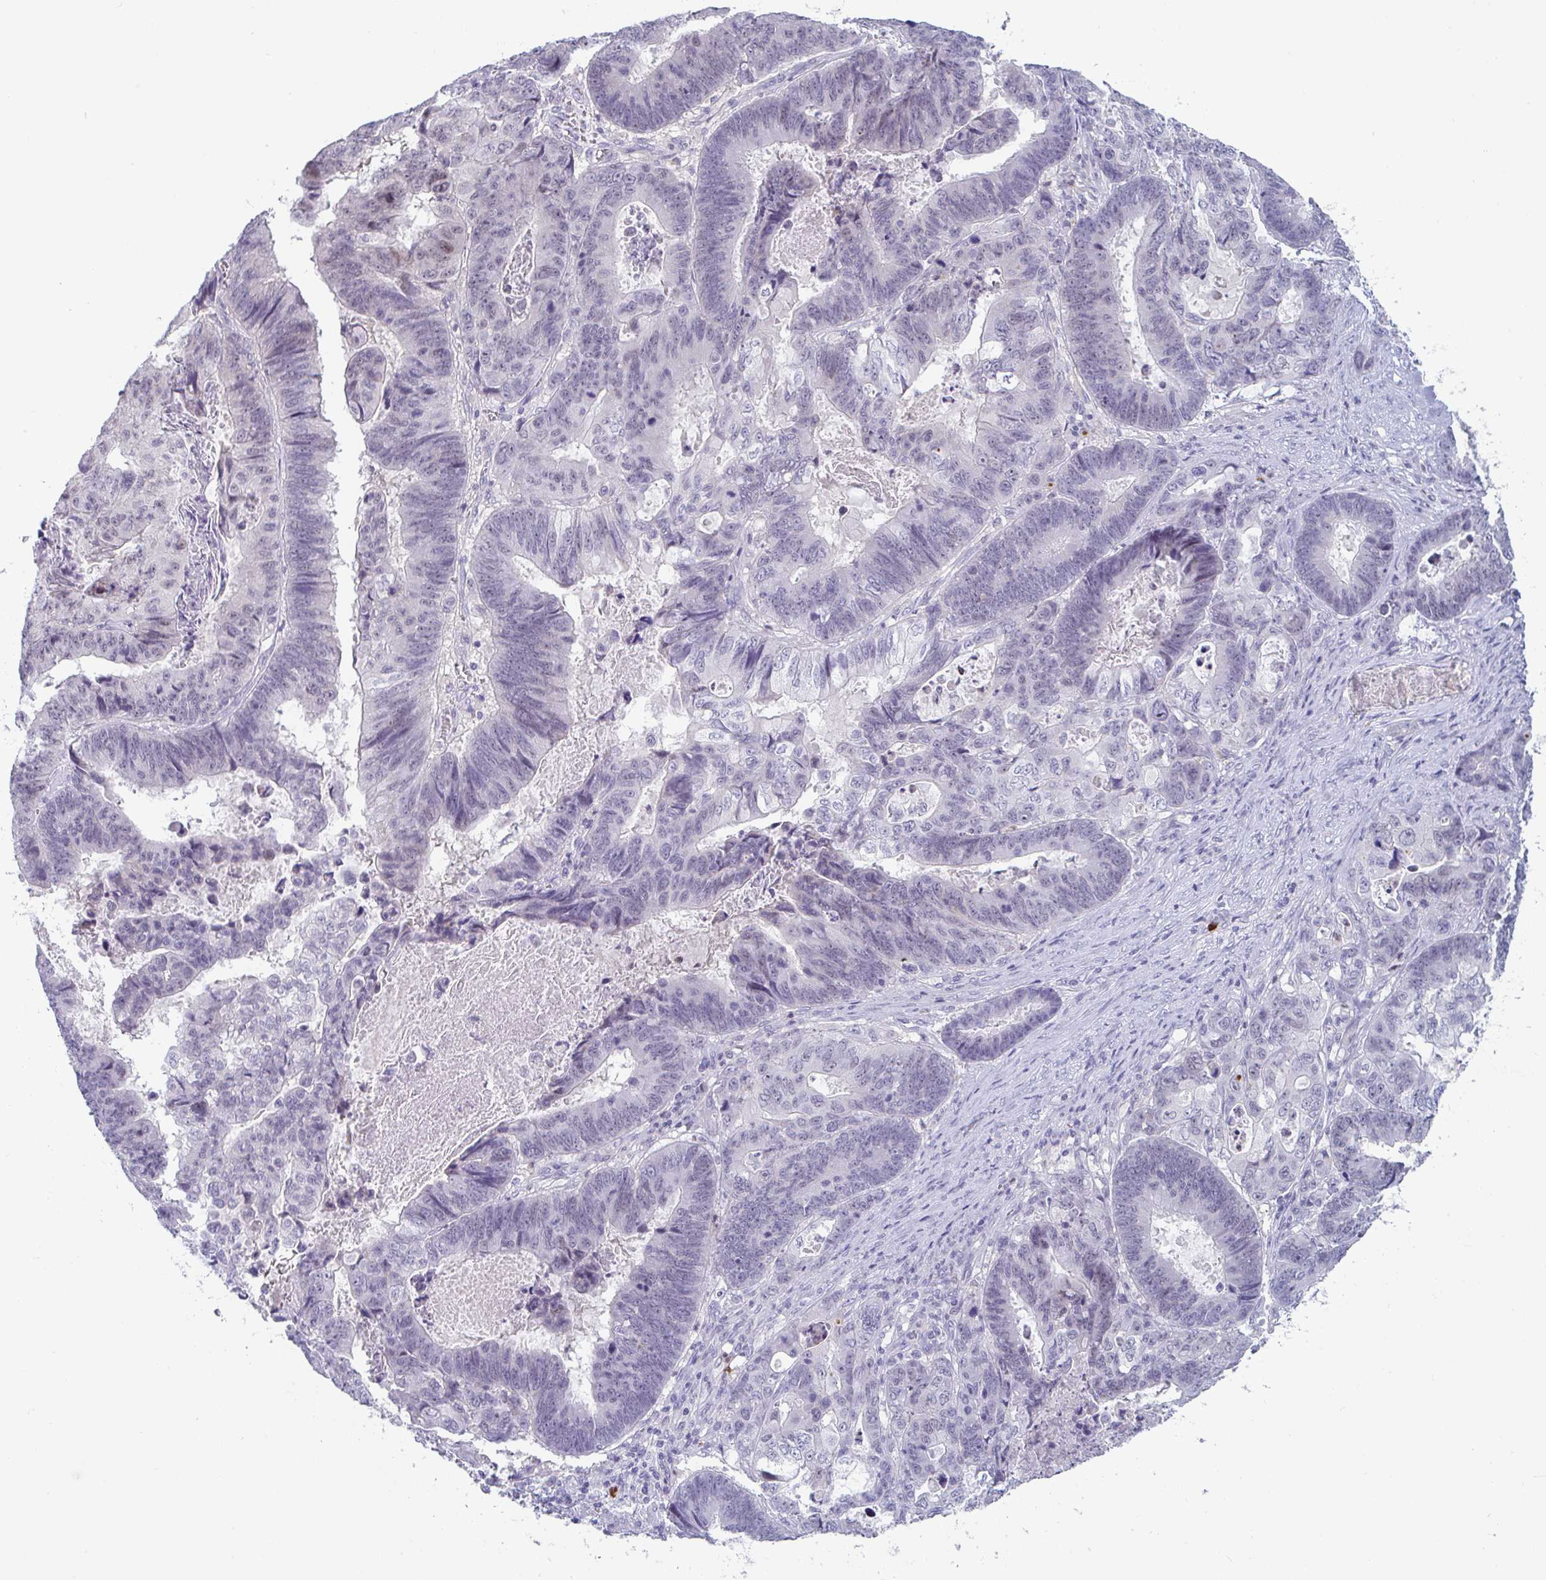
{"staining": {"intensity": "negative", "quantity": "none", "location": "none"}, "tissue": "lung cancer", "cell_type": "Tumor cells", "image_type": "cancer", "snomed": [{"axis": "morphology", "description": "Aneuploidy"}, {"axis": "morphology", "description": "Adenocarcinoma, NOS"}, {"axis": "morphology", "description": "Adenocarcinoma primary or metastatic"}, {"axis": "topography", "description": "Lung"}], "caption": "Immunohistochemistry histopathology image of neoplastic tissue: human lung cancer (adenocarcinoma) stained with DAB shows no significant protein positivity in tumor cells.", "gene": "RUBCN", "patient": {"sex": "female", "age": 75}}